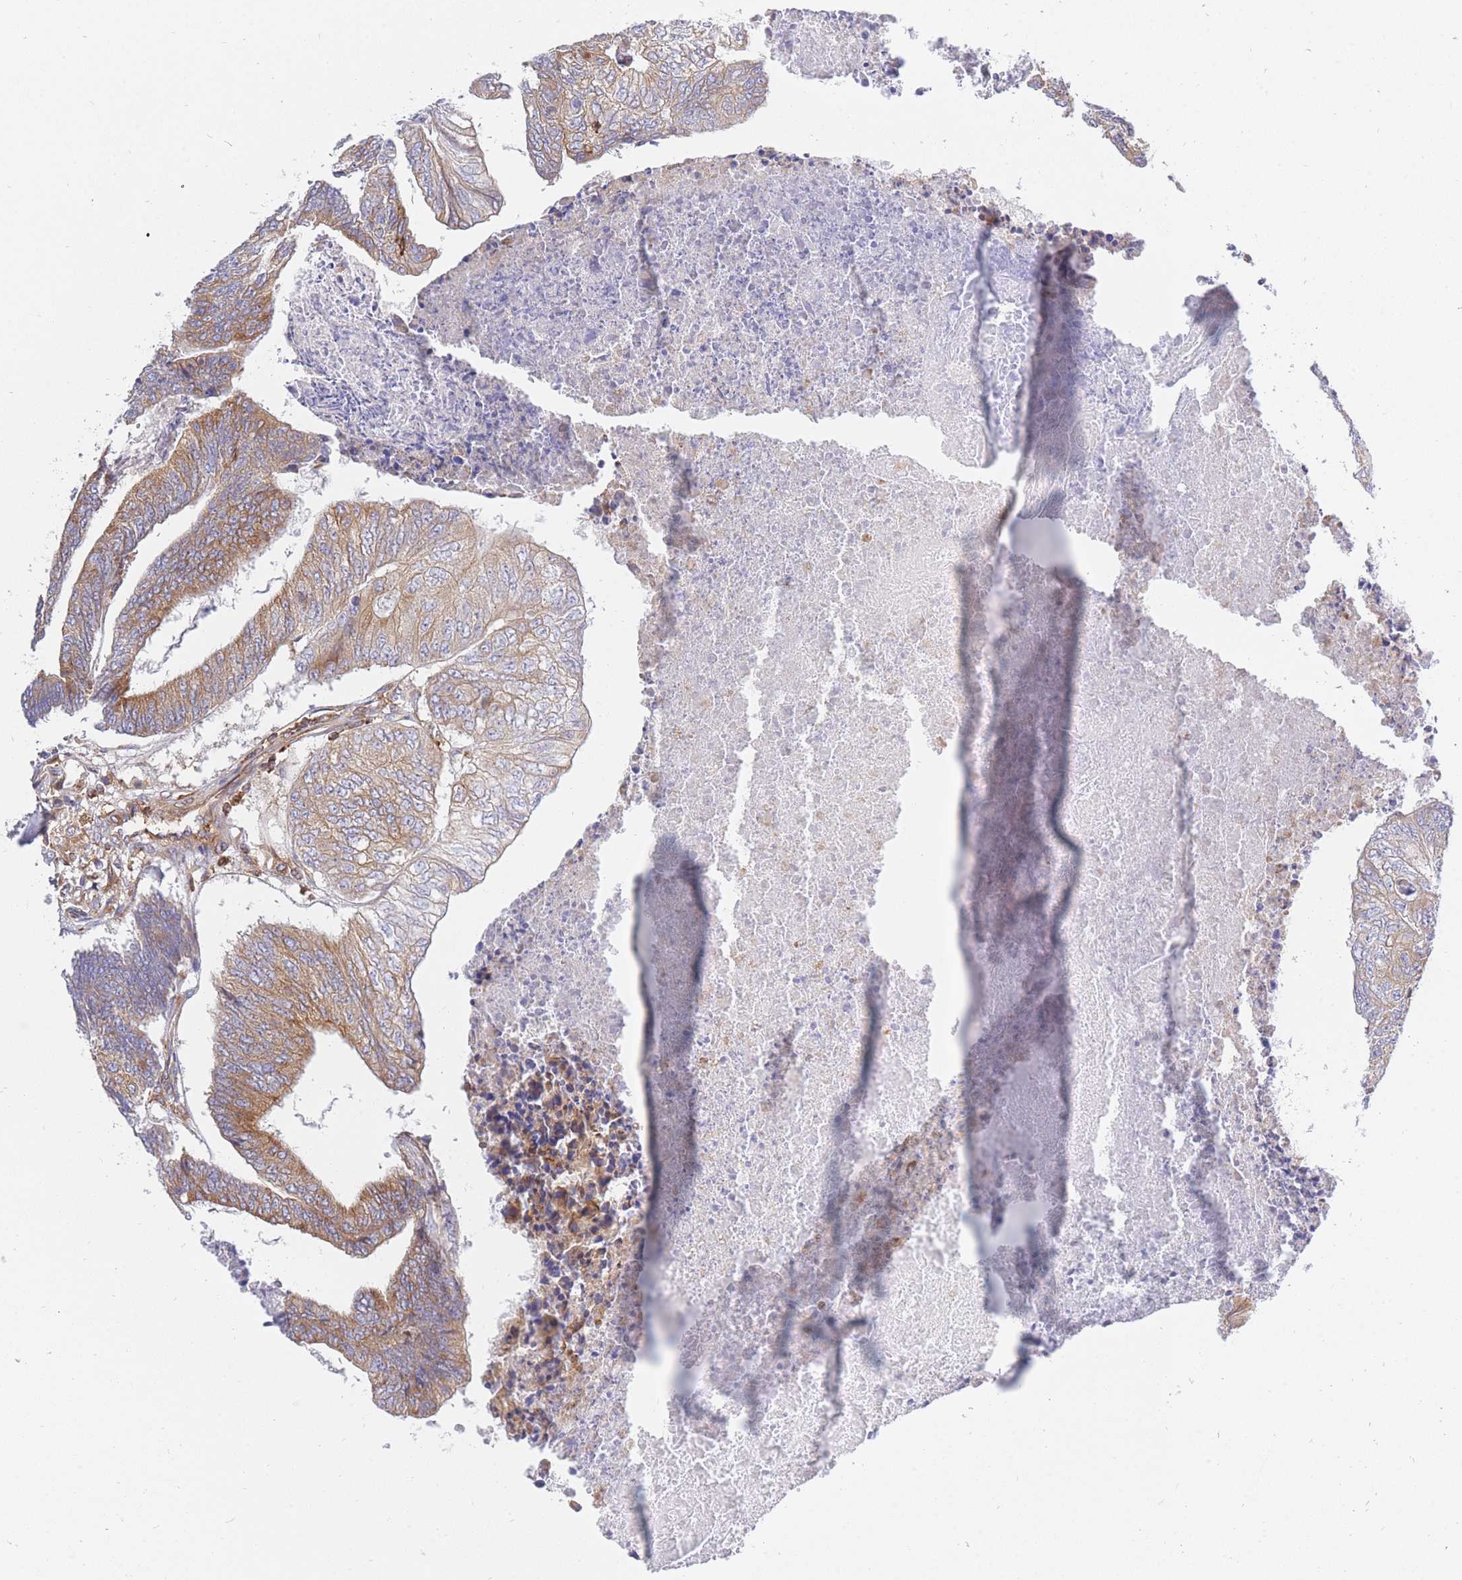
{"staining": {"intensity": "moderate", "quantity": ">75%", "location": "cytoplasmic/membranous"}, "tissue": "colorectal cancer", "cell_type": "Tumor cells", "image_type": "cancer", "snomed": [{"axis": "morphology", "description": "Adenocarcinoma, NOS"}, {"axis": "topography", "description": "Colon"}], "caption": "Immunohistochemical staining of human colorectal cancer shows medium levels of moderate cytoplasmic/membranous protein staining in about >75% of tumor cells. (brown staining indicates protein expression, while blue staining denotes nuclei).", "gene": "REM1", "patient": {"sex": "female", "age": 67}}